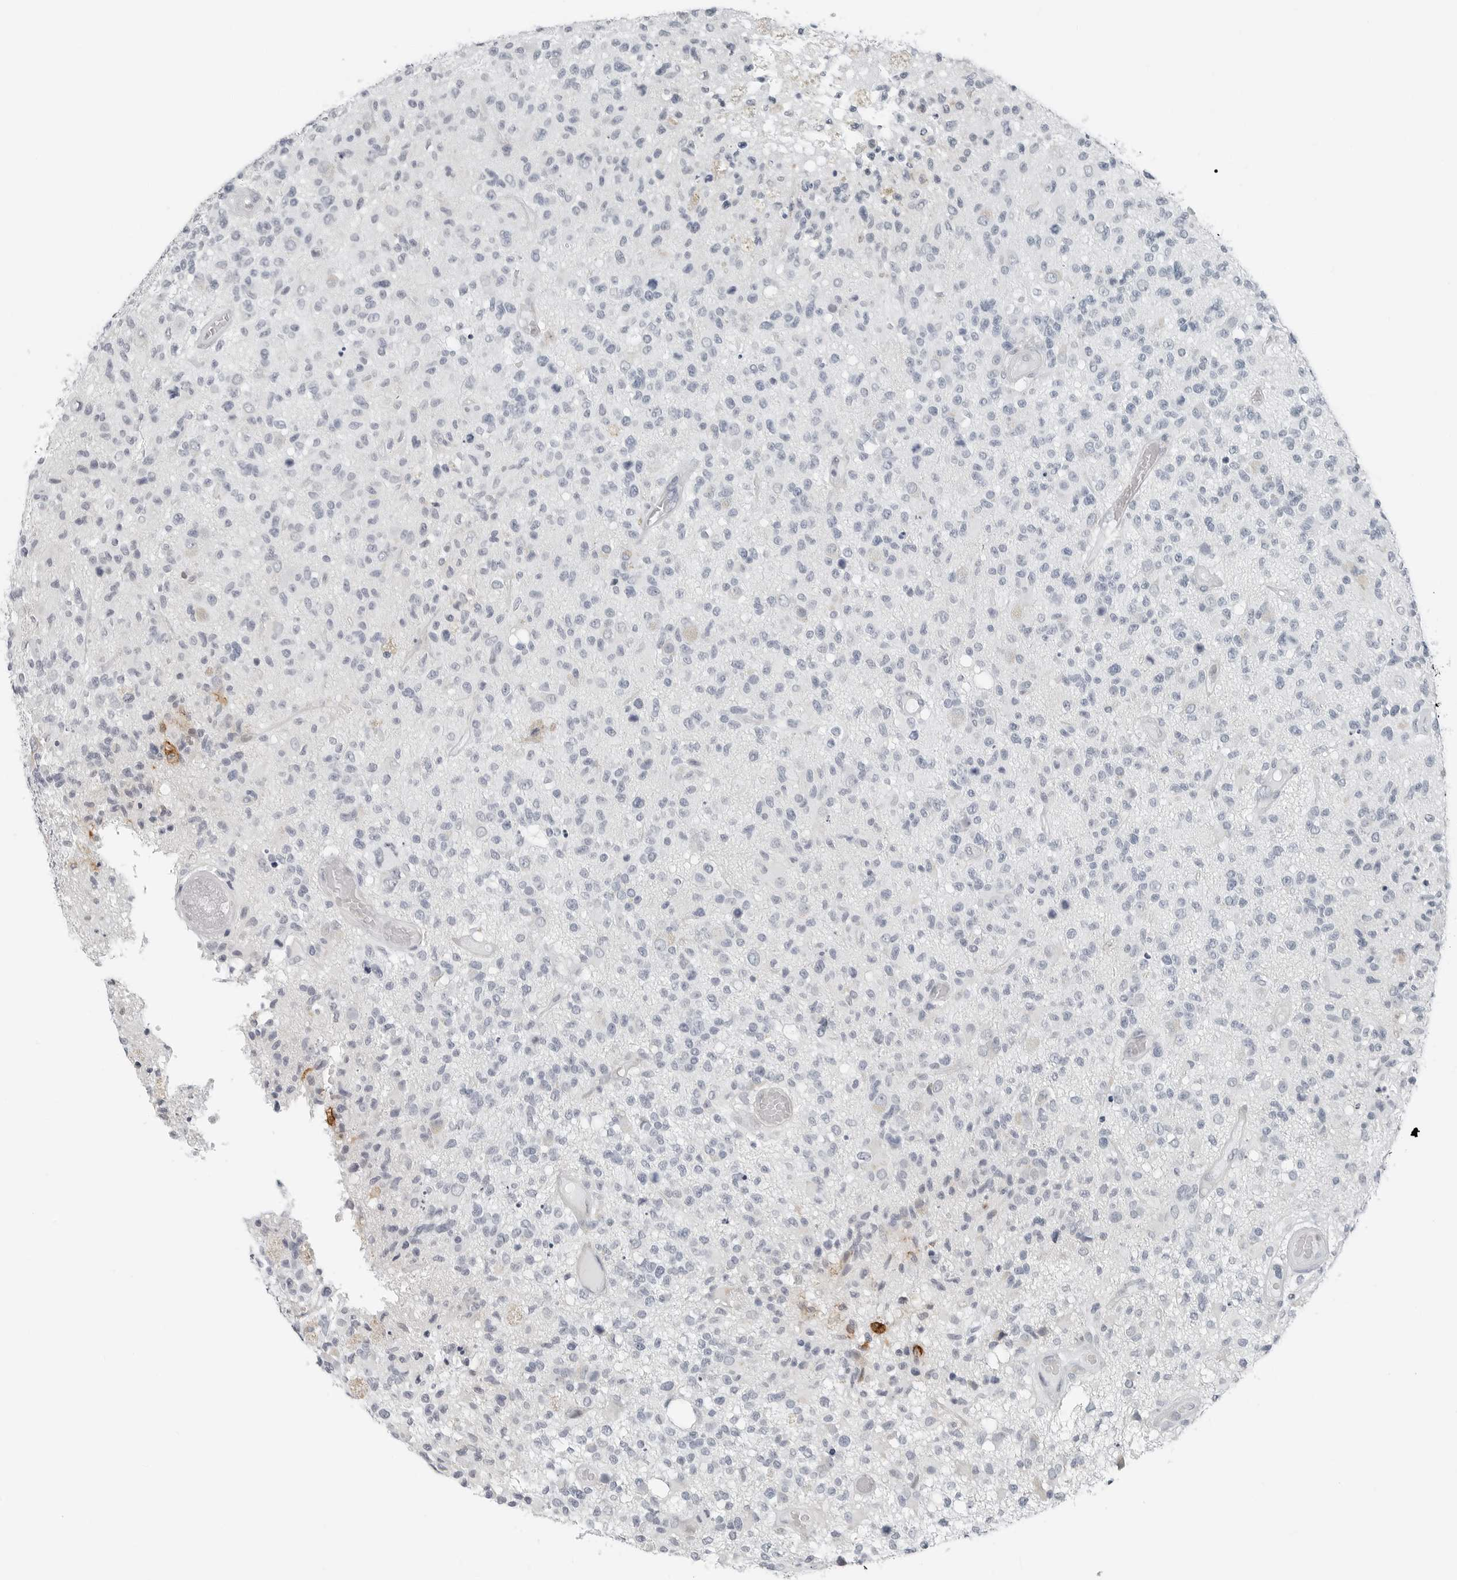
{"staining": {"intensity": "negative", "quantity": "none", "location": "none"}, "tissue": "glioma", "cell_type": "Tumor cells", "image_type": "cancer", "snomed": [{"axis": "morphology", "description": "Glioma, malignant, High grade"}, {"axis": "morphology", "description": "Glioblastoma, NOS"}, {"axis": "topography", "description": "Brain"}], "caption": "A high-resolution micrograph shows immunohistochemistry staining of high-grade glioma (malignant), which reveals no significant staining in tumor cells. (DAB (3,3'-diaminobenzidine) IHC, high magnification).", "gene": "XIRP1", "patient": {"sex": "male", "age": 60}}